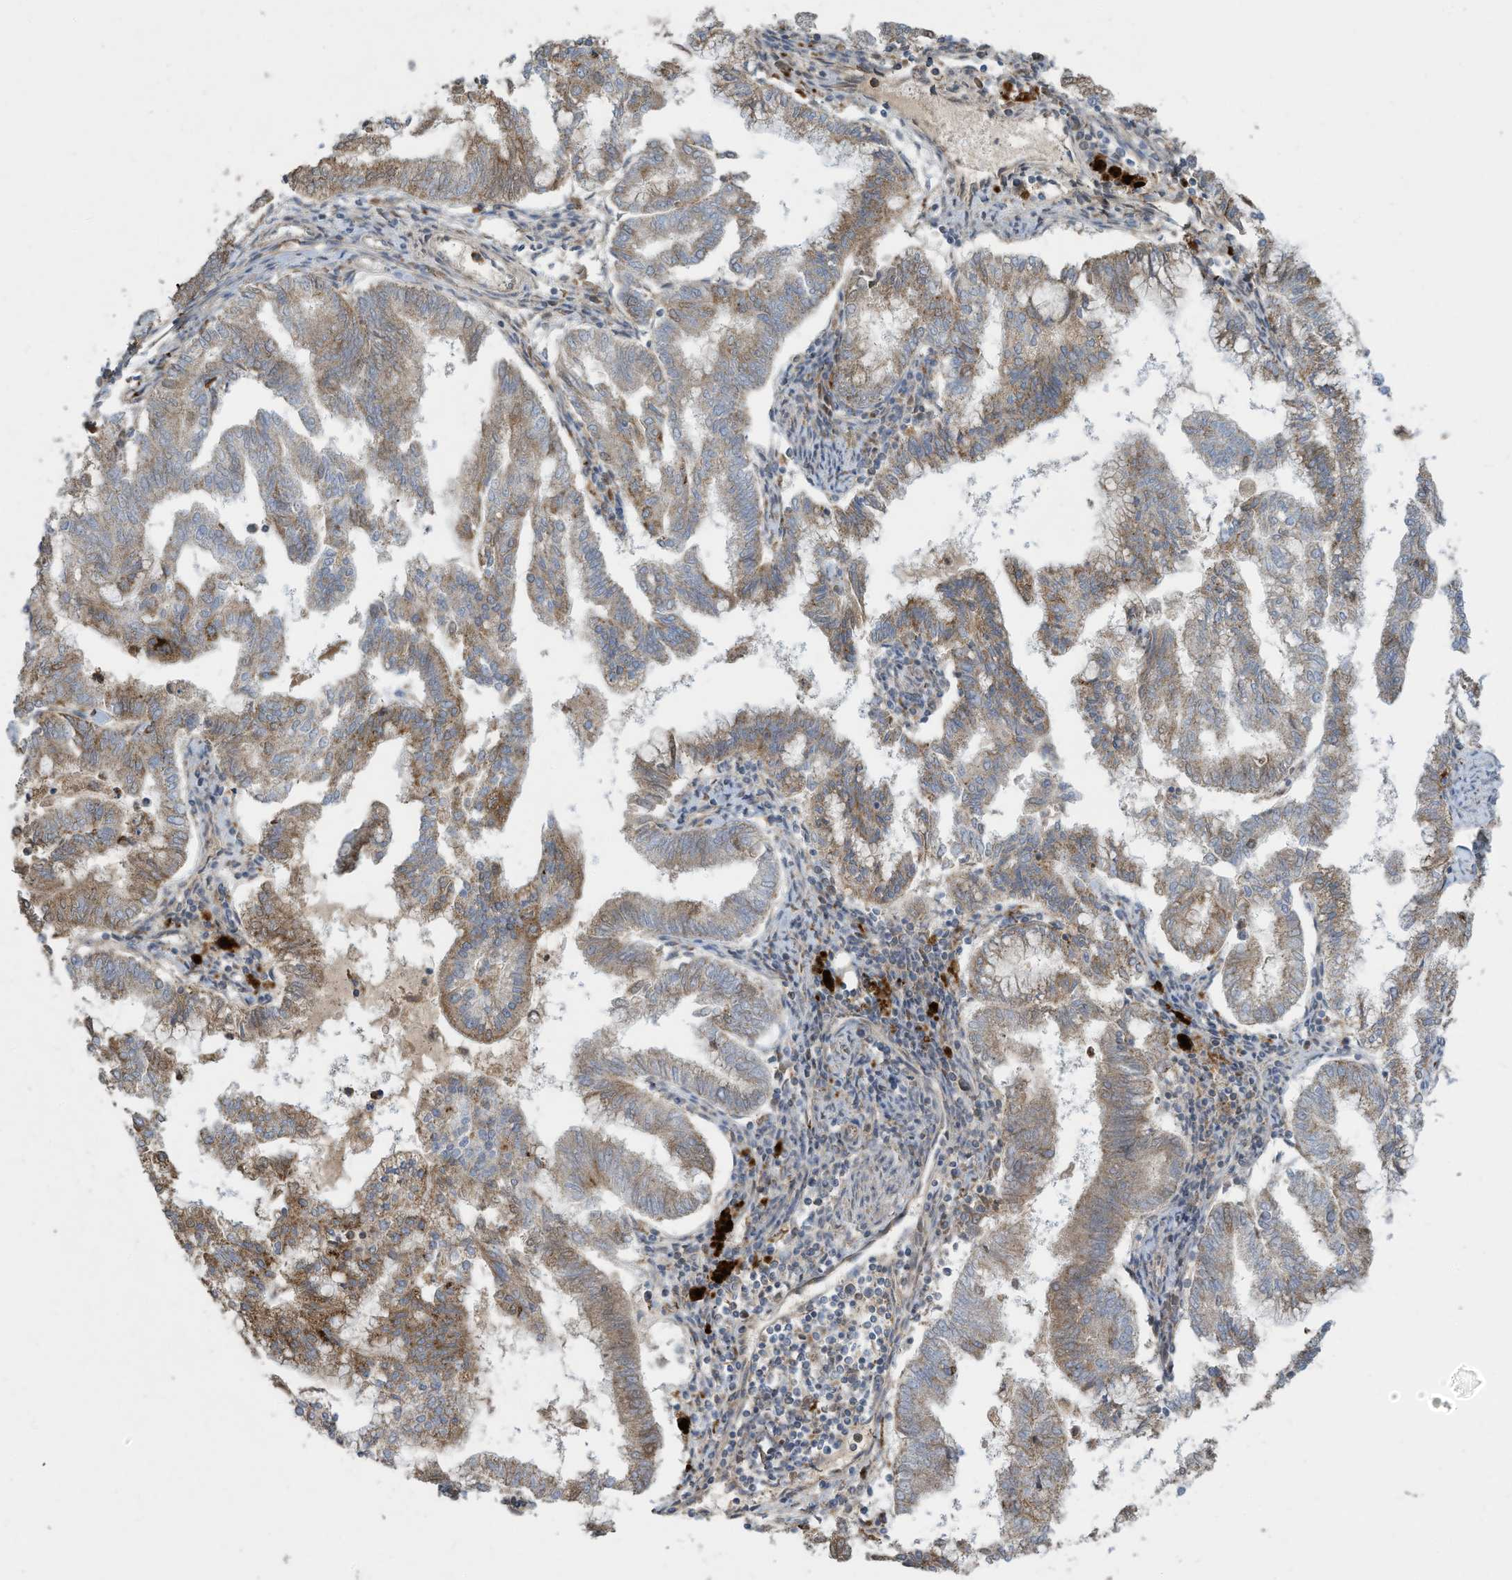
{"staining": {"intensity": "moderate", "quantity": "25%-75%", "location": "cytoplasmic/membranous"}, "tissue": "endometrial cancer", "cell_type": "Tumor cells", "image_type": "cancer", "snomed": [{"axis": "morphology", "description": "Adenocarcinoma, NOS"}, {"axis": "topography", "description": "Endometrium"}], "caption": "A brown stain highlights moderate cytoplasmic/membranous staining of a protein in endometrial cancer (adenocarcinoma) tumor cells. (DAB (3,3'-diaminobenzidine) IHC with brightfield microscopy, high magnification).", "gene": "C2orf74", "patient": {"sex": "female", "age": 79}}